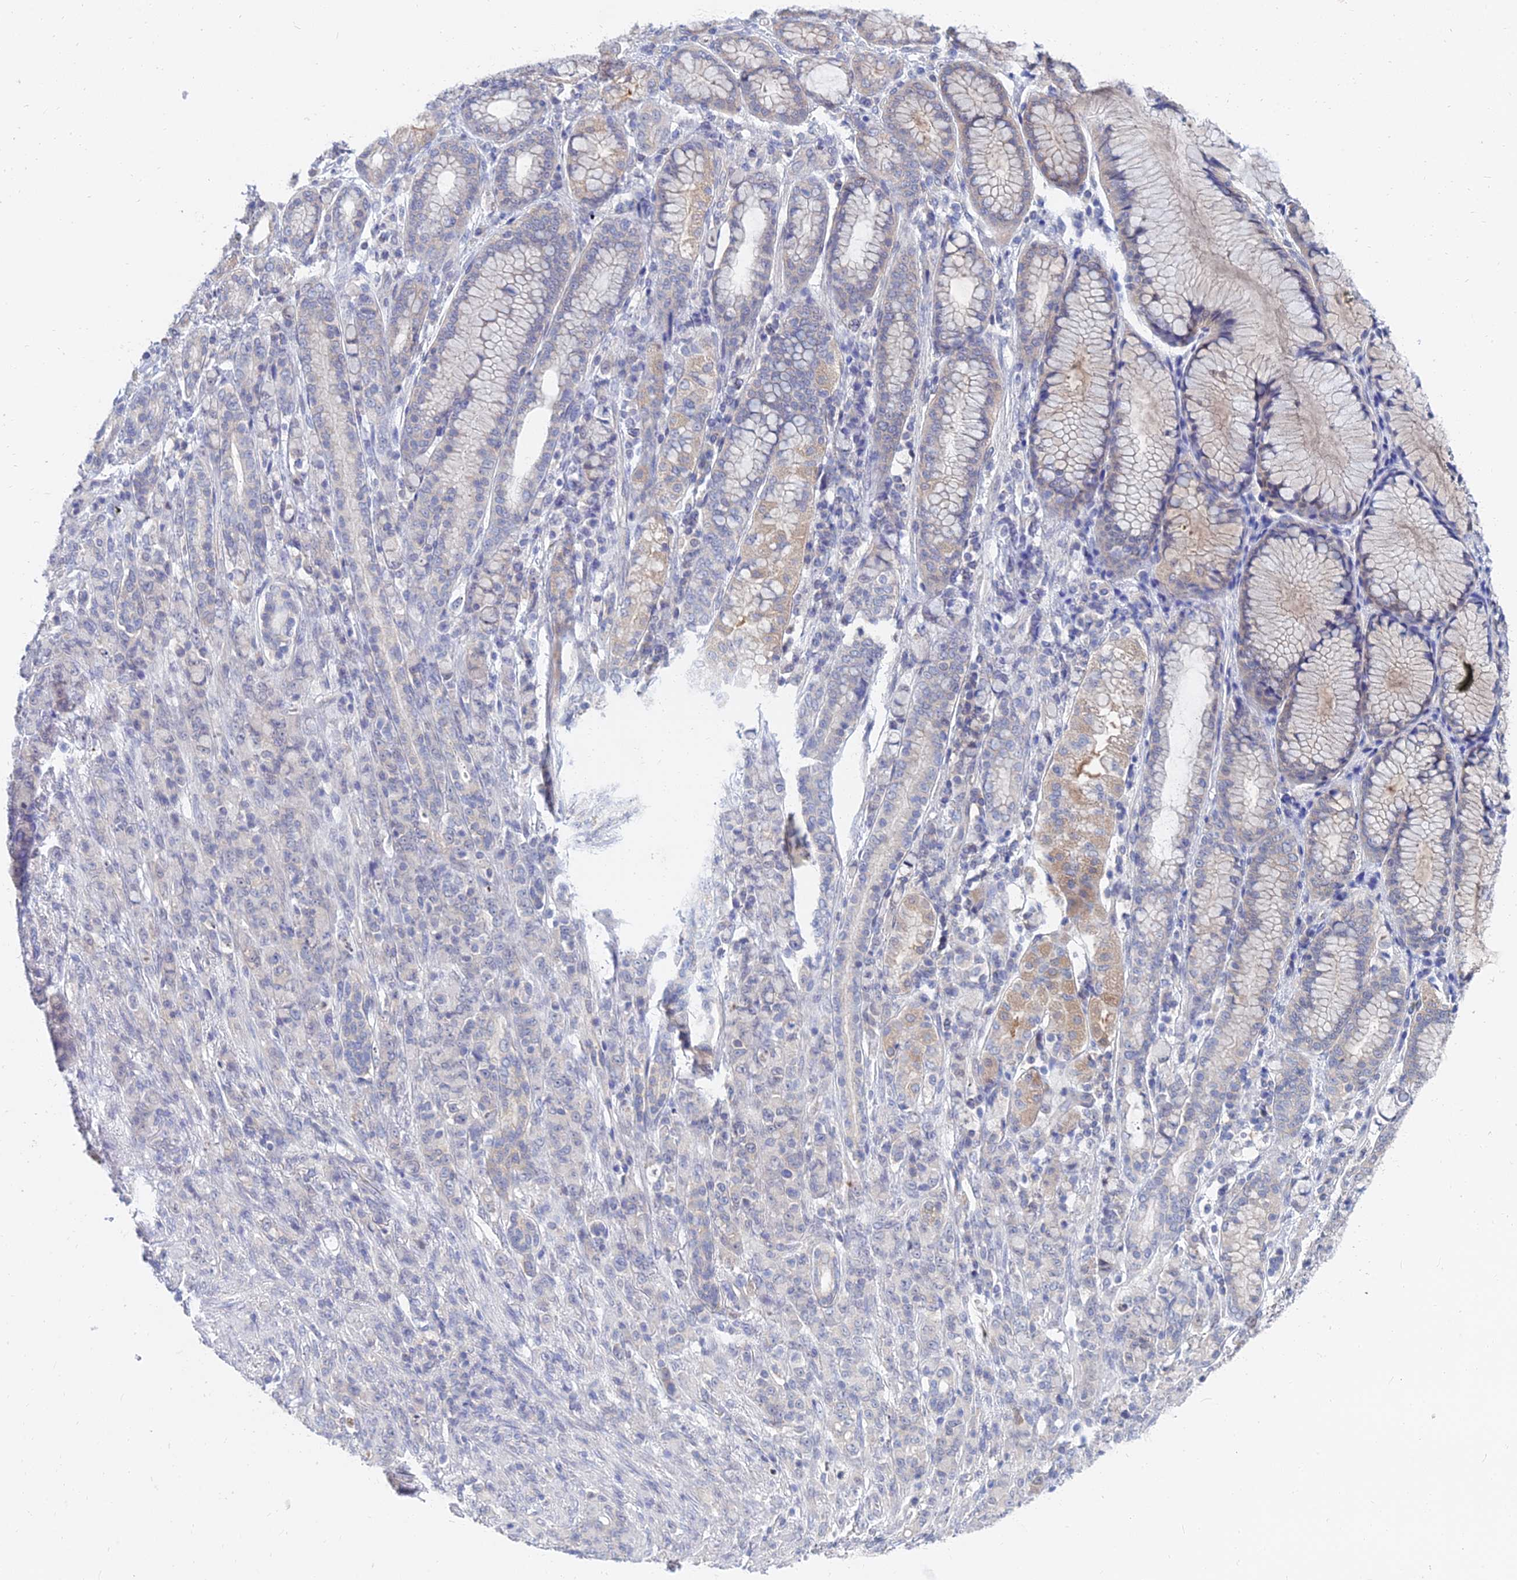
{"staining": {"intensity": "negative", "quantity": "none", "location": "none"}, "tissue": "stomach cancer", "cell_type": "Tumor cells", "image_type": "cancer", "snomed": [{"axis": "morphology", "description": "Adenocarcinoma, NOS"}, {"axis": "topography", "description": "Stomach"}], "caption": "Tumor cells are negative for brown protein staining in stomach cancer.", "gene": "B3GALT4", "patient": {"sex": "female", "age": 79}}